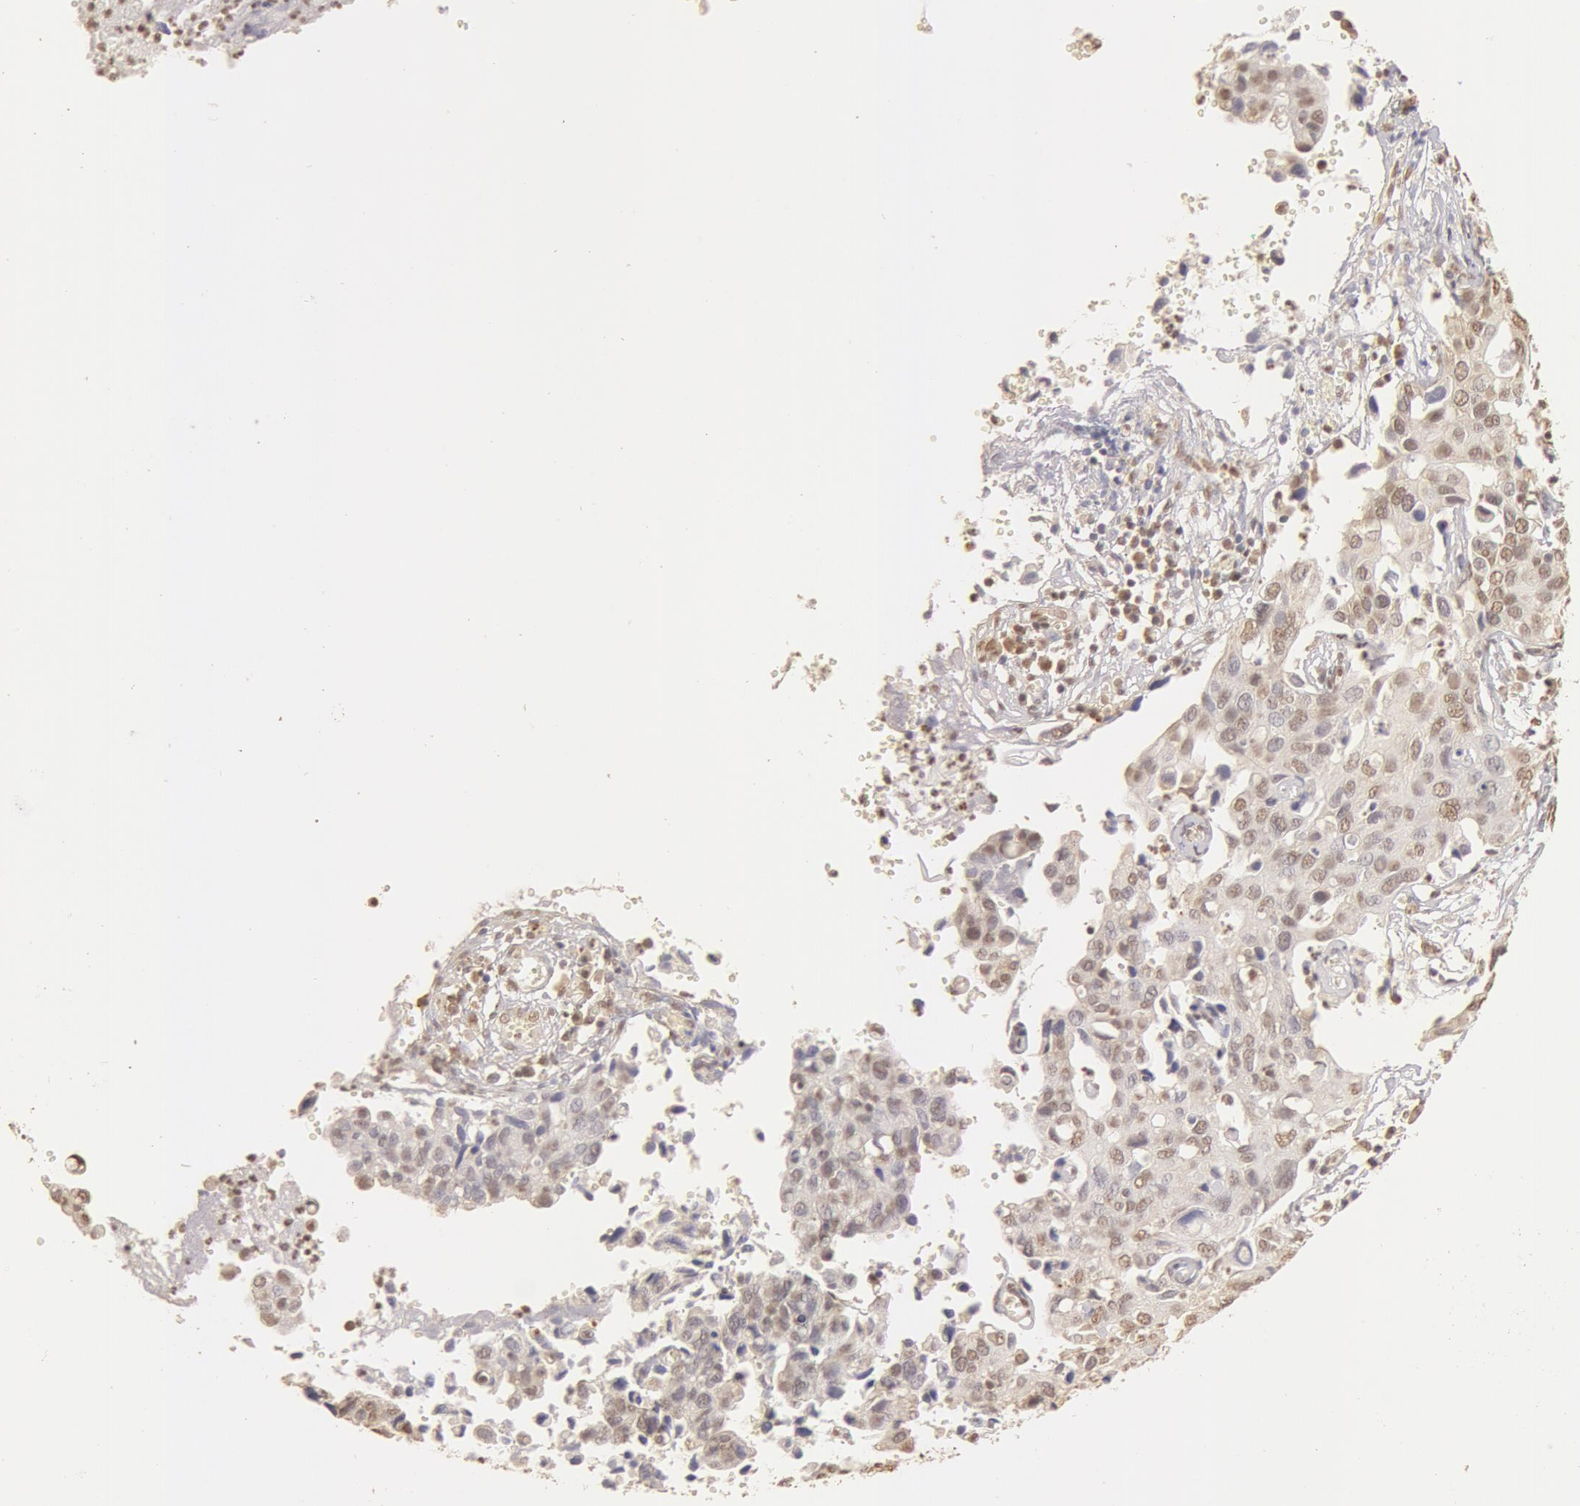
{"staining": {"intensity": "weak", "quantity": "25%-75%", "location": "cytoplasmic/membranous,nuclear"}, "tissue": "cervical cancer", "cell_type": "Tumor cells", "image_type": "cancer", "snomed": [{"axis": "morphology", "description": "Normal tissue, NOS"}, {"axis": "morphology", "description": "Squamous cell carcinoma, NOS"}, {"axis": "topography", "description": "Cervix"}], "caption": "A photomicrograph showing weak cytoplasmic/membranous and nuclear staining in about 25%-75% of tumor cells in squamous cell carcinoma (cervical), as visualized by brown immunohistochemical staining.", "gene": "SNRNP70", "patient": {"sex": "female", "age": 45}}